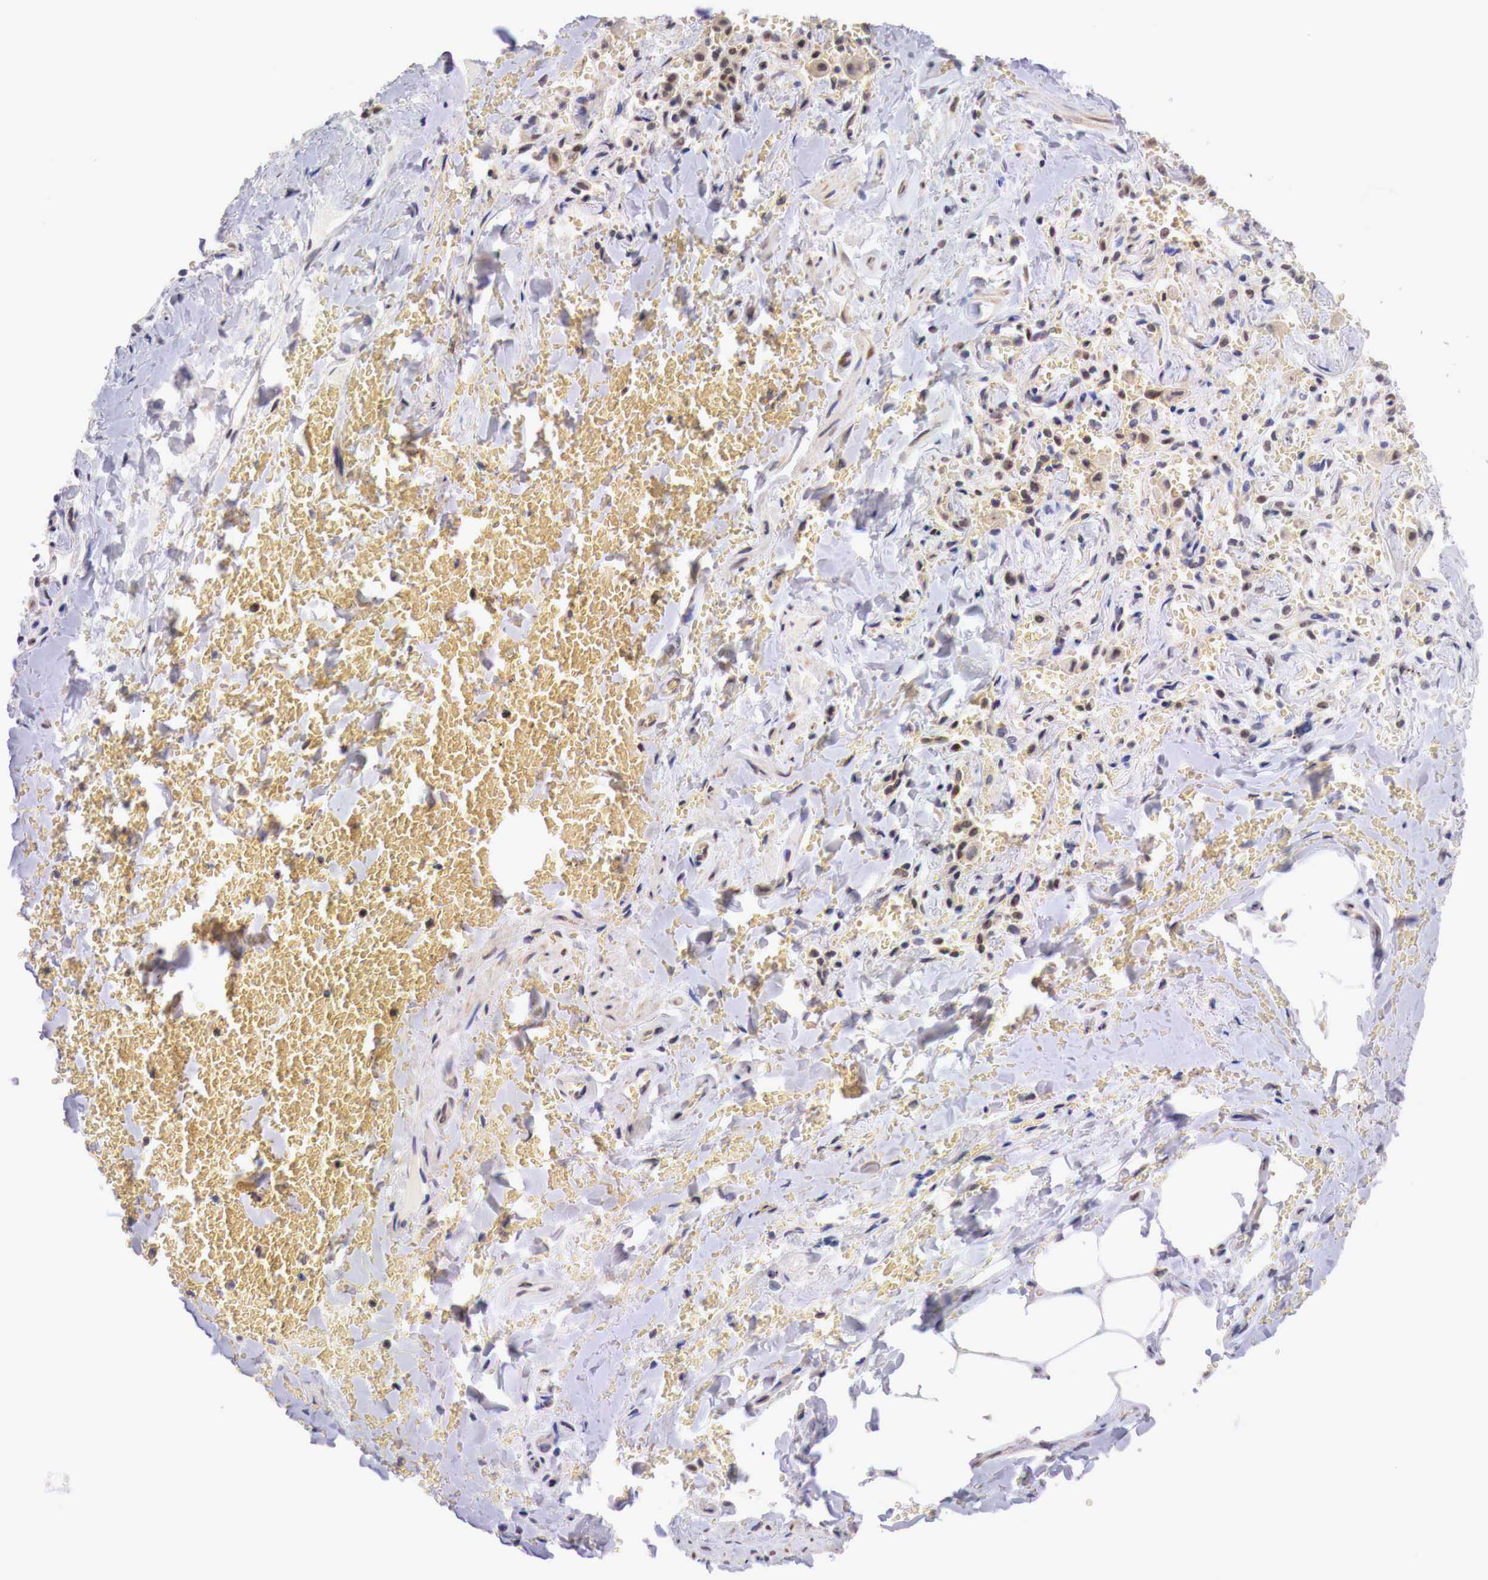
{"staining": {"intensity": "moderate", "quantity": "<25%", "location": "cytoplasmic/membranous,nuclear"}, "tissue": "adipose tissue", "cell_type": "Adipocytes", "image_type": "normal", "snomed": [{"axis": "morphology", "description": "Normal tissue, NOS"}, {"axis": "topography", "description": "Cartilage tissue"}, {"axis": "topography", "description": "Lung"}], "caption": "Adipocytes reveal low levels of moderate cytoplasmic/membranous,nuclear positivity in about <25% of cells in benign adipose tissue.", "gene": "PABIR2", "patient": {"sex": "male", "age": 65}}